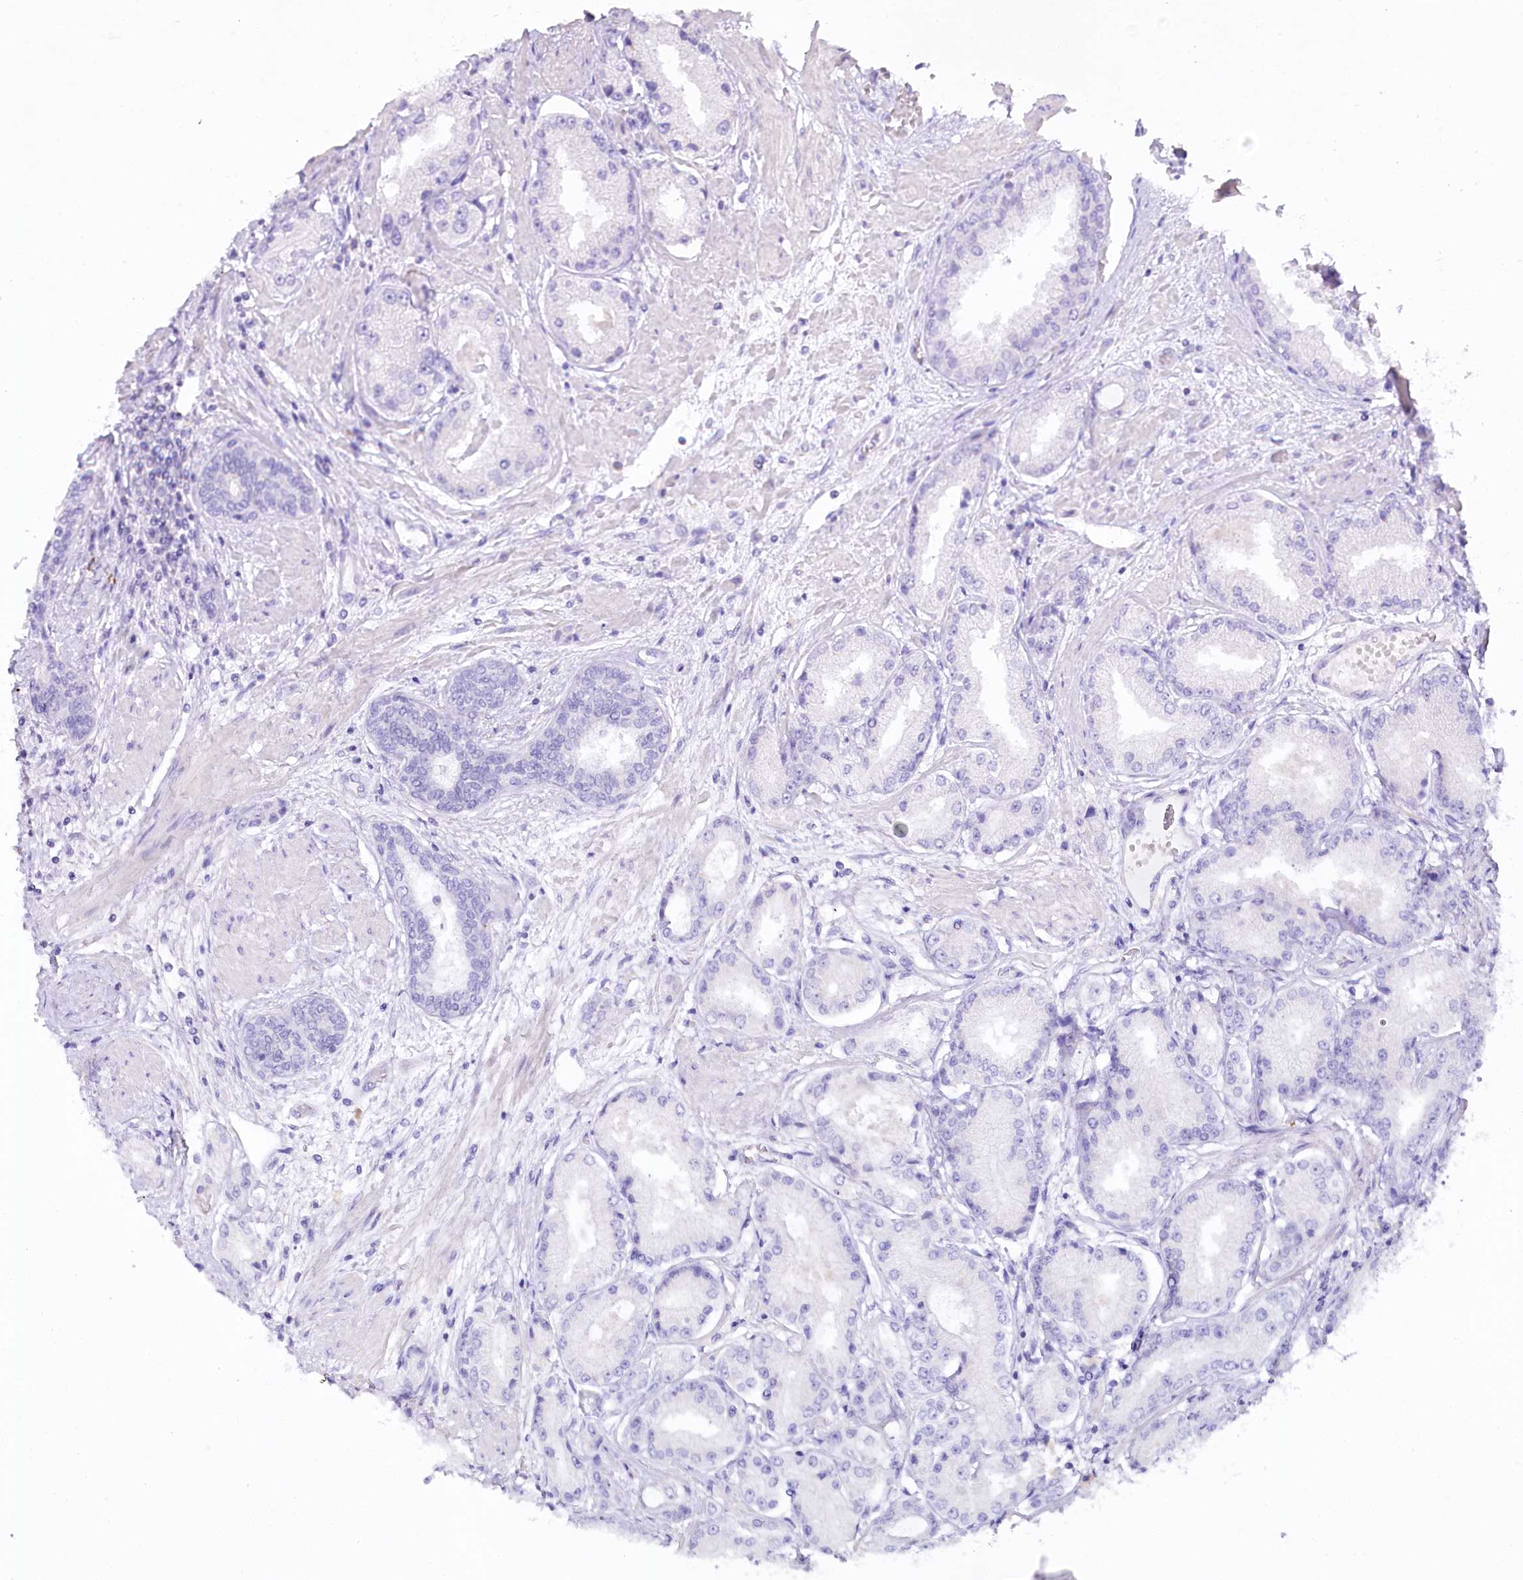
{"staining": {"intensity": "negative", "quantity": "none", "location": "none"}, "tissue": "prostate cancer", "cell_type": "Tumor cells", "image_type": "cancer", "snomed": [{"axis": "morphology", "description": "Adenocarcinoma, High grade"}, {"axis": "topography", "description": "Prostate"}], "caption": "The IHC micrograph has no significant staining in tumor cells of high-grade adenocarcinoma (prostate) tissue.", "gene": "MYOZ1", "patient": {"sex": "male", "age": 59}}